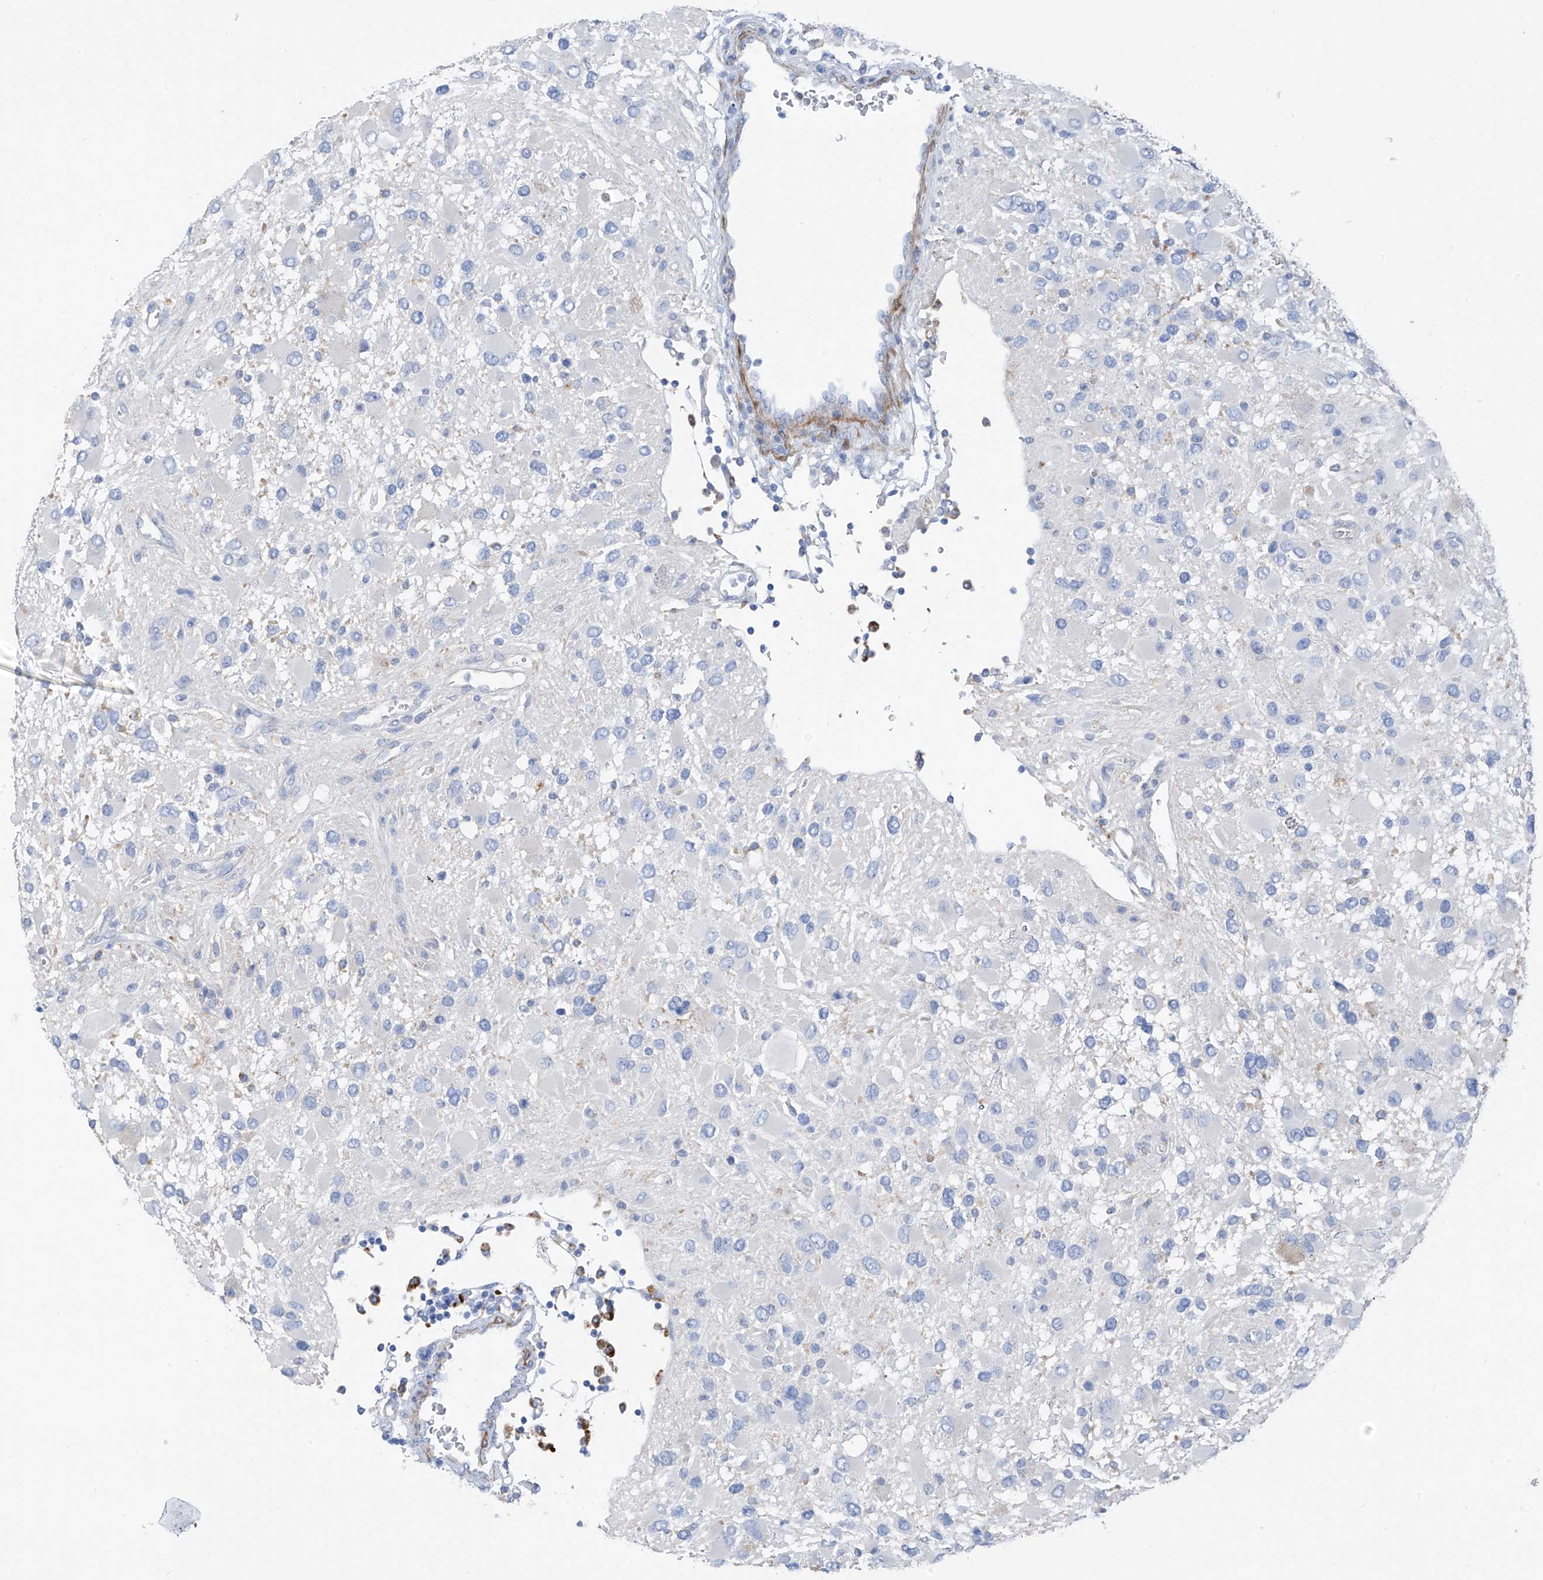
{"staining": {"intensity": "negative", "quantity": "none", "location": "none"}, "tissue": "glioma", "cell_type": "Tumor cells", "image_type": "cancer", "snomed": [{"axis": "morphology", "description": "Glioma, malignant, High grade"}, {"axis": "topography", "description": "Brain"}], "caption": "This is an immunohistochemistry (IHC) histopathology image of high-grade glioma (malignant). There is no staining in tumor cells.", "gene": "GLMP", "patient": {"sex": "male", "age": 53}}